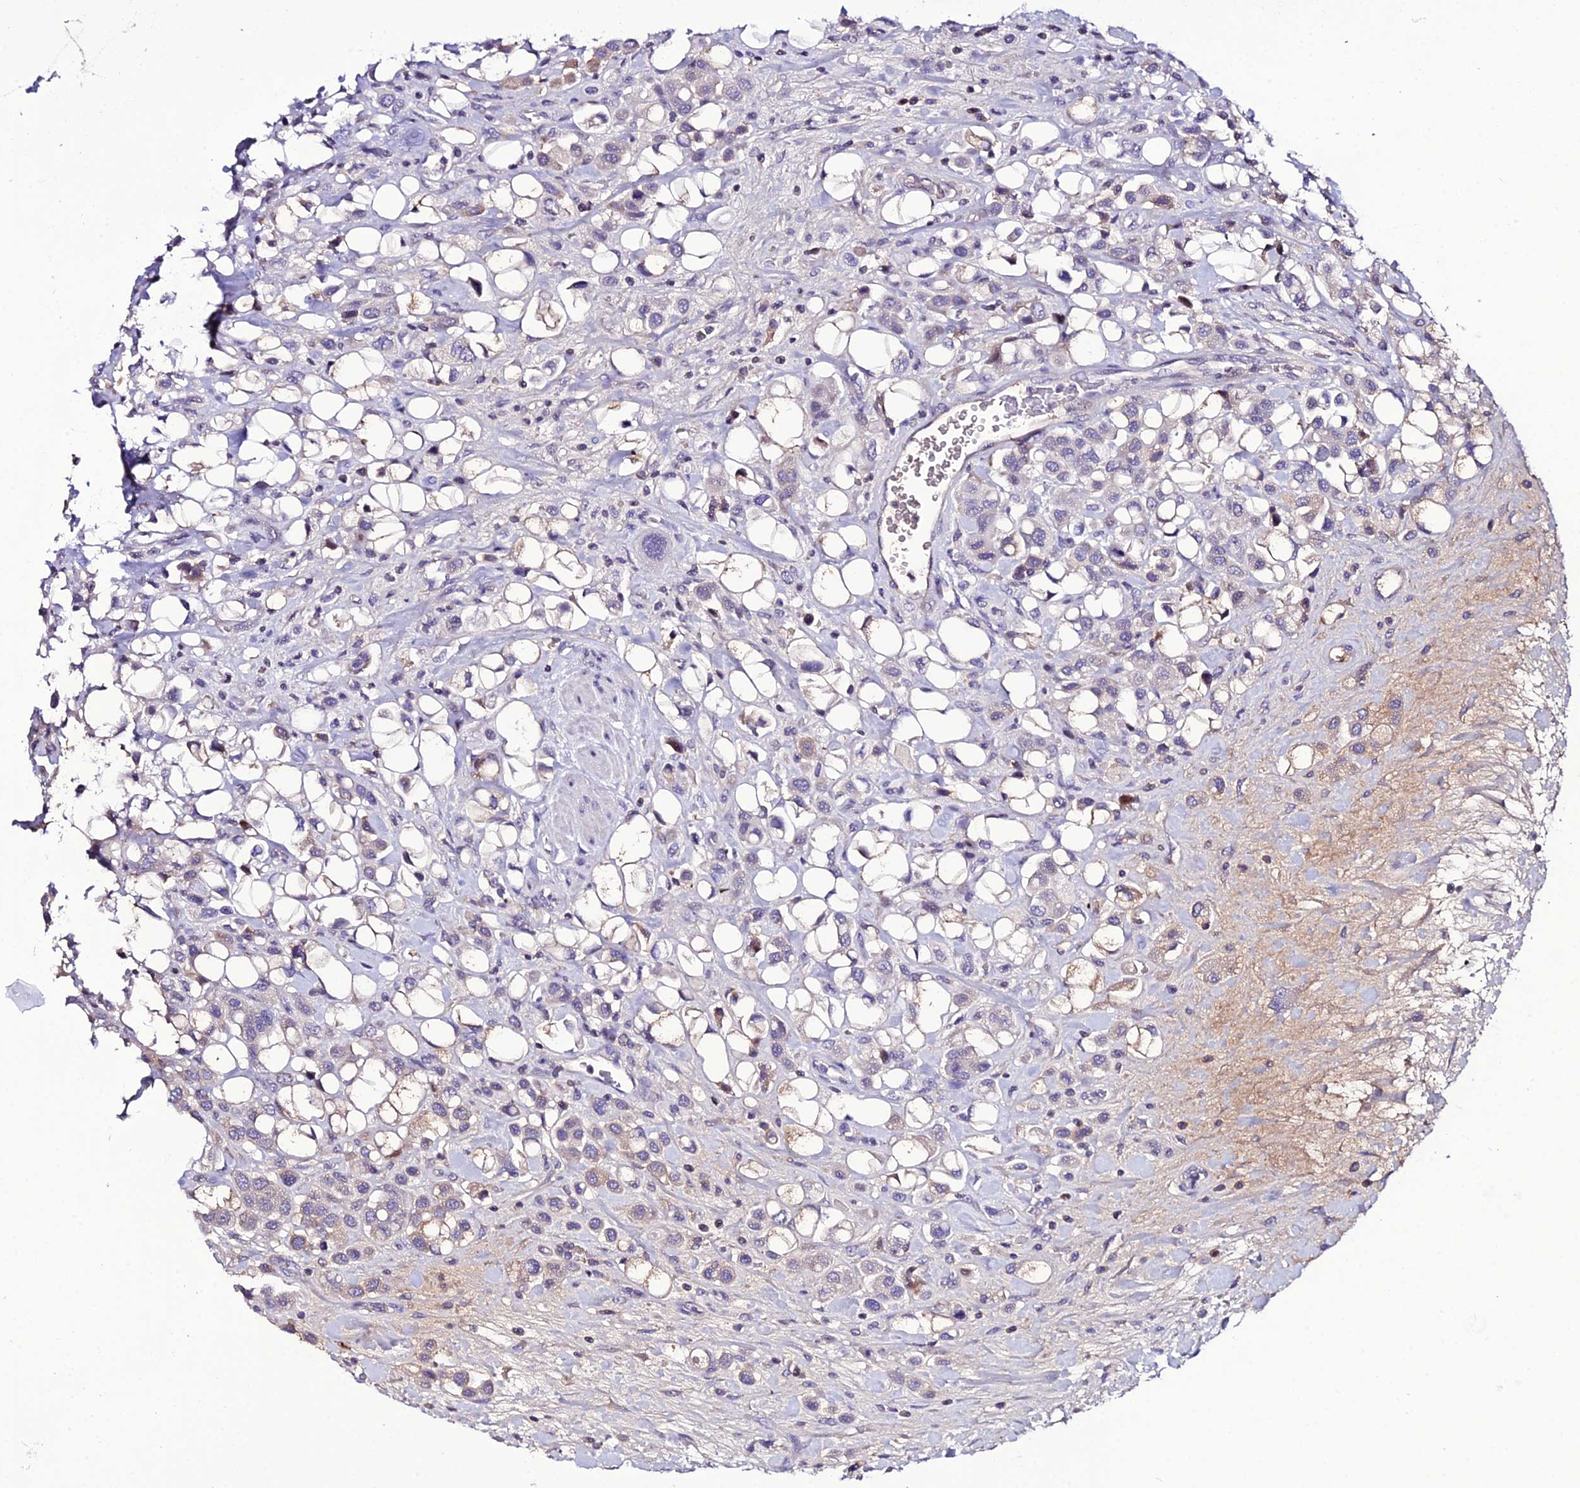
{"staining": {"intensity": "moderate", "quantity": "<25%", "location": "cytoplasmic/membranous"}, "tissue": "urothelial cancer", "cell_type": "Tumor cells", "image_type": "cancer", "snomed": [{"axis": "morphology", "description": "Urothelial carcinoma, High grade"}, {"axis": "topography", "description": "Urinary bladder"}], "caption": "The image displays staining of urothelial cancer, revealing moderate cytoplasmic/membranous protein expression (brown color) within tumor cells.", "gene": "DEFB132", "patient": {"sex": "male", "age": 50}}